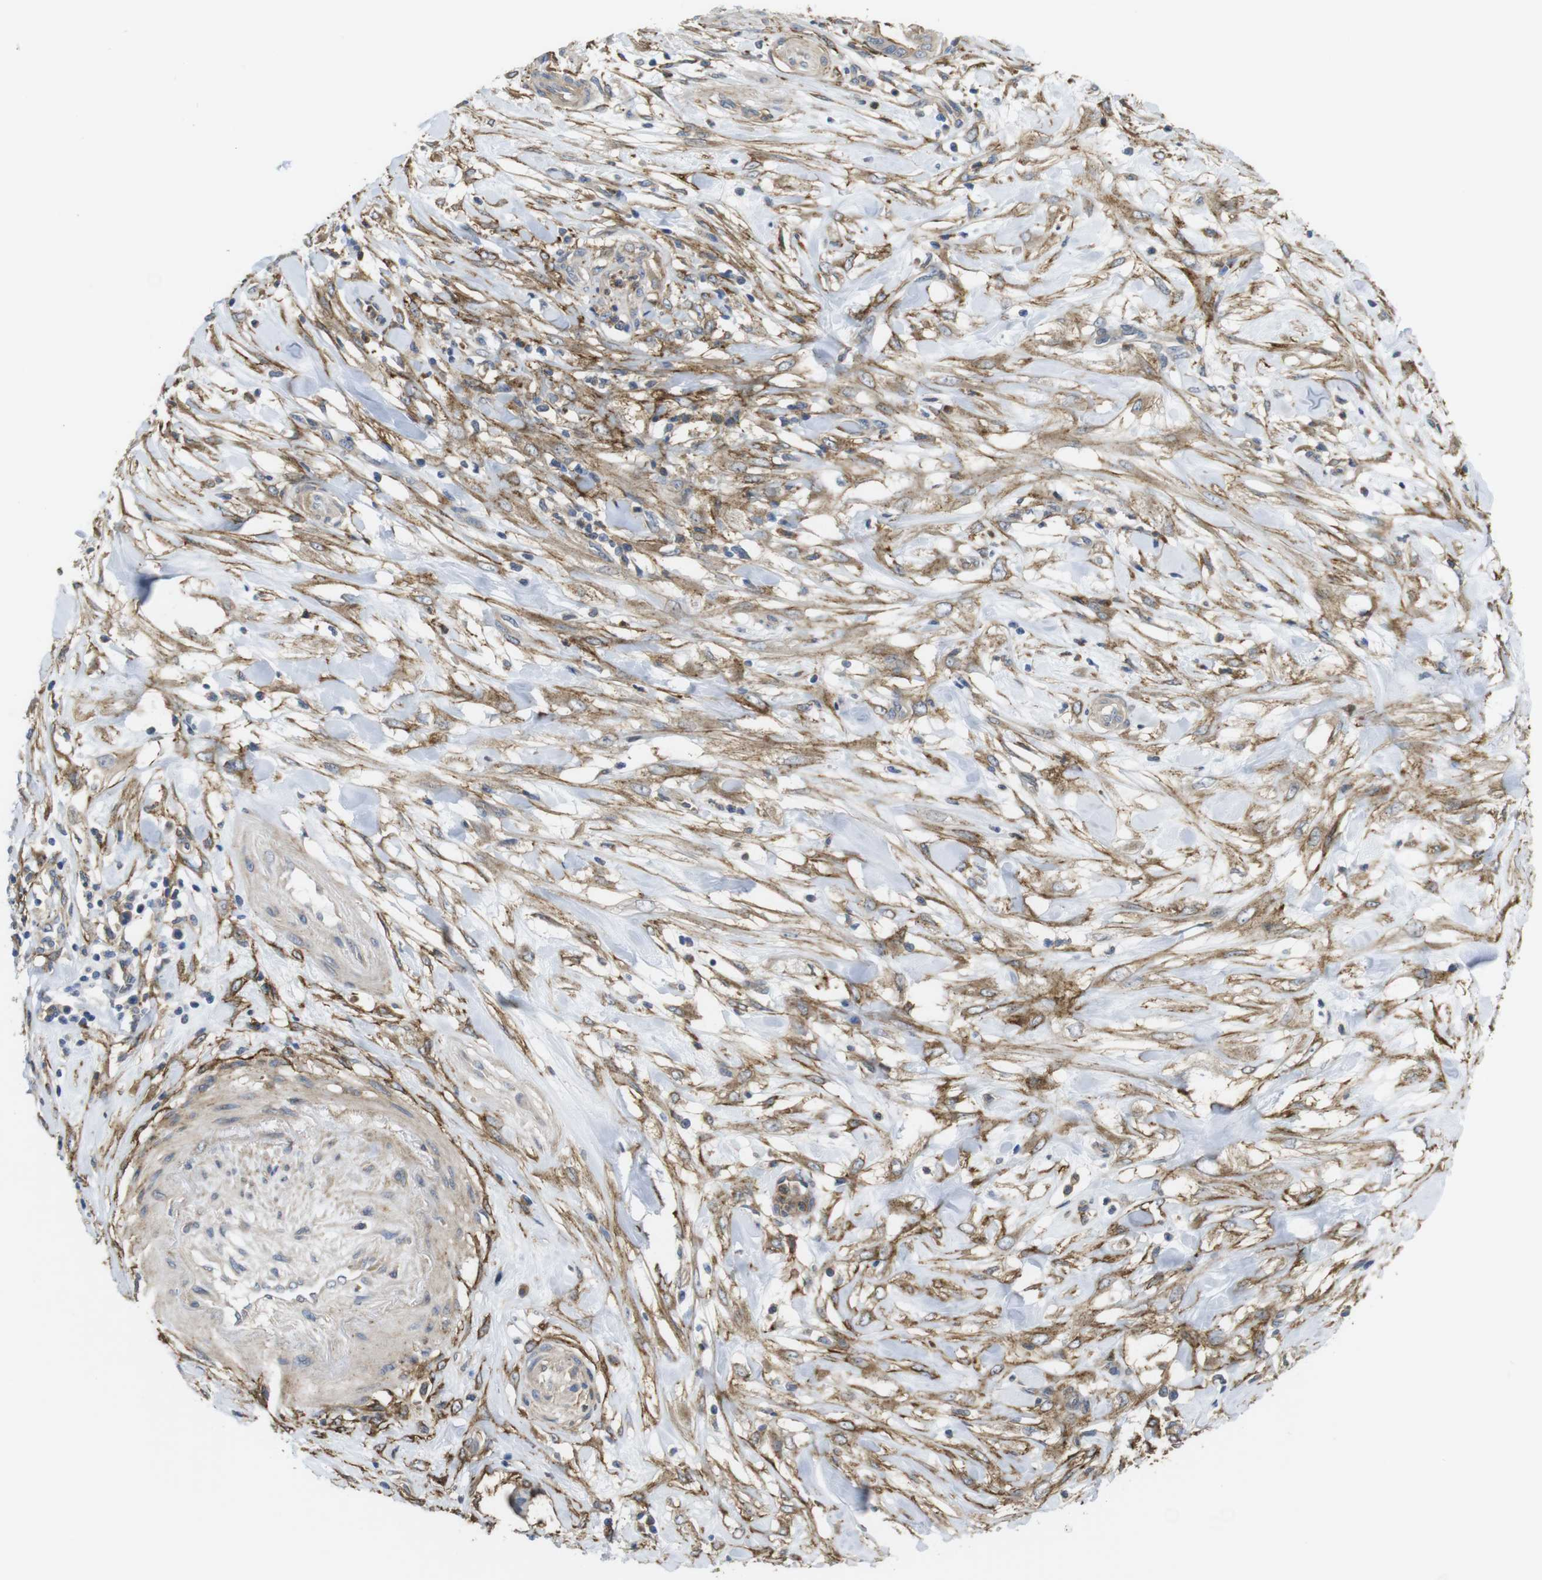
{"staining": {"intensity": "moderate", "quantity": "<25%", "location": "cytoplasmic/membranous"}, "tissue": "pancreatic cancer", "cell_type": "Tumor cells", "image_type": "cancer", "snomed": [{"axis": "morphology", "description": "Adenocarcinoma, NOS"}, {"axis": "topography", "description": "Pancreas"}], "caption": "This is a micrograph of IHC staining of adenocarcinoma (pancreatic), which shows moderate staining in the cytoplasmic/membranous of tumor cells.", "gene": "CYBRD1", "patient": {"sex": "female", "age": 75}}